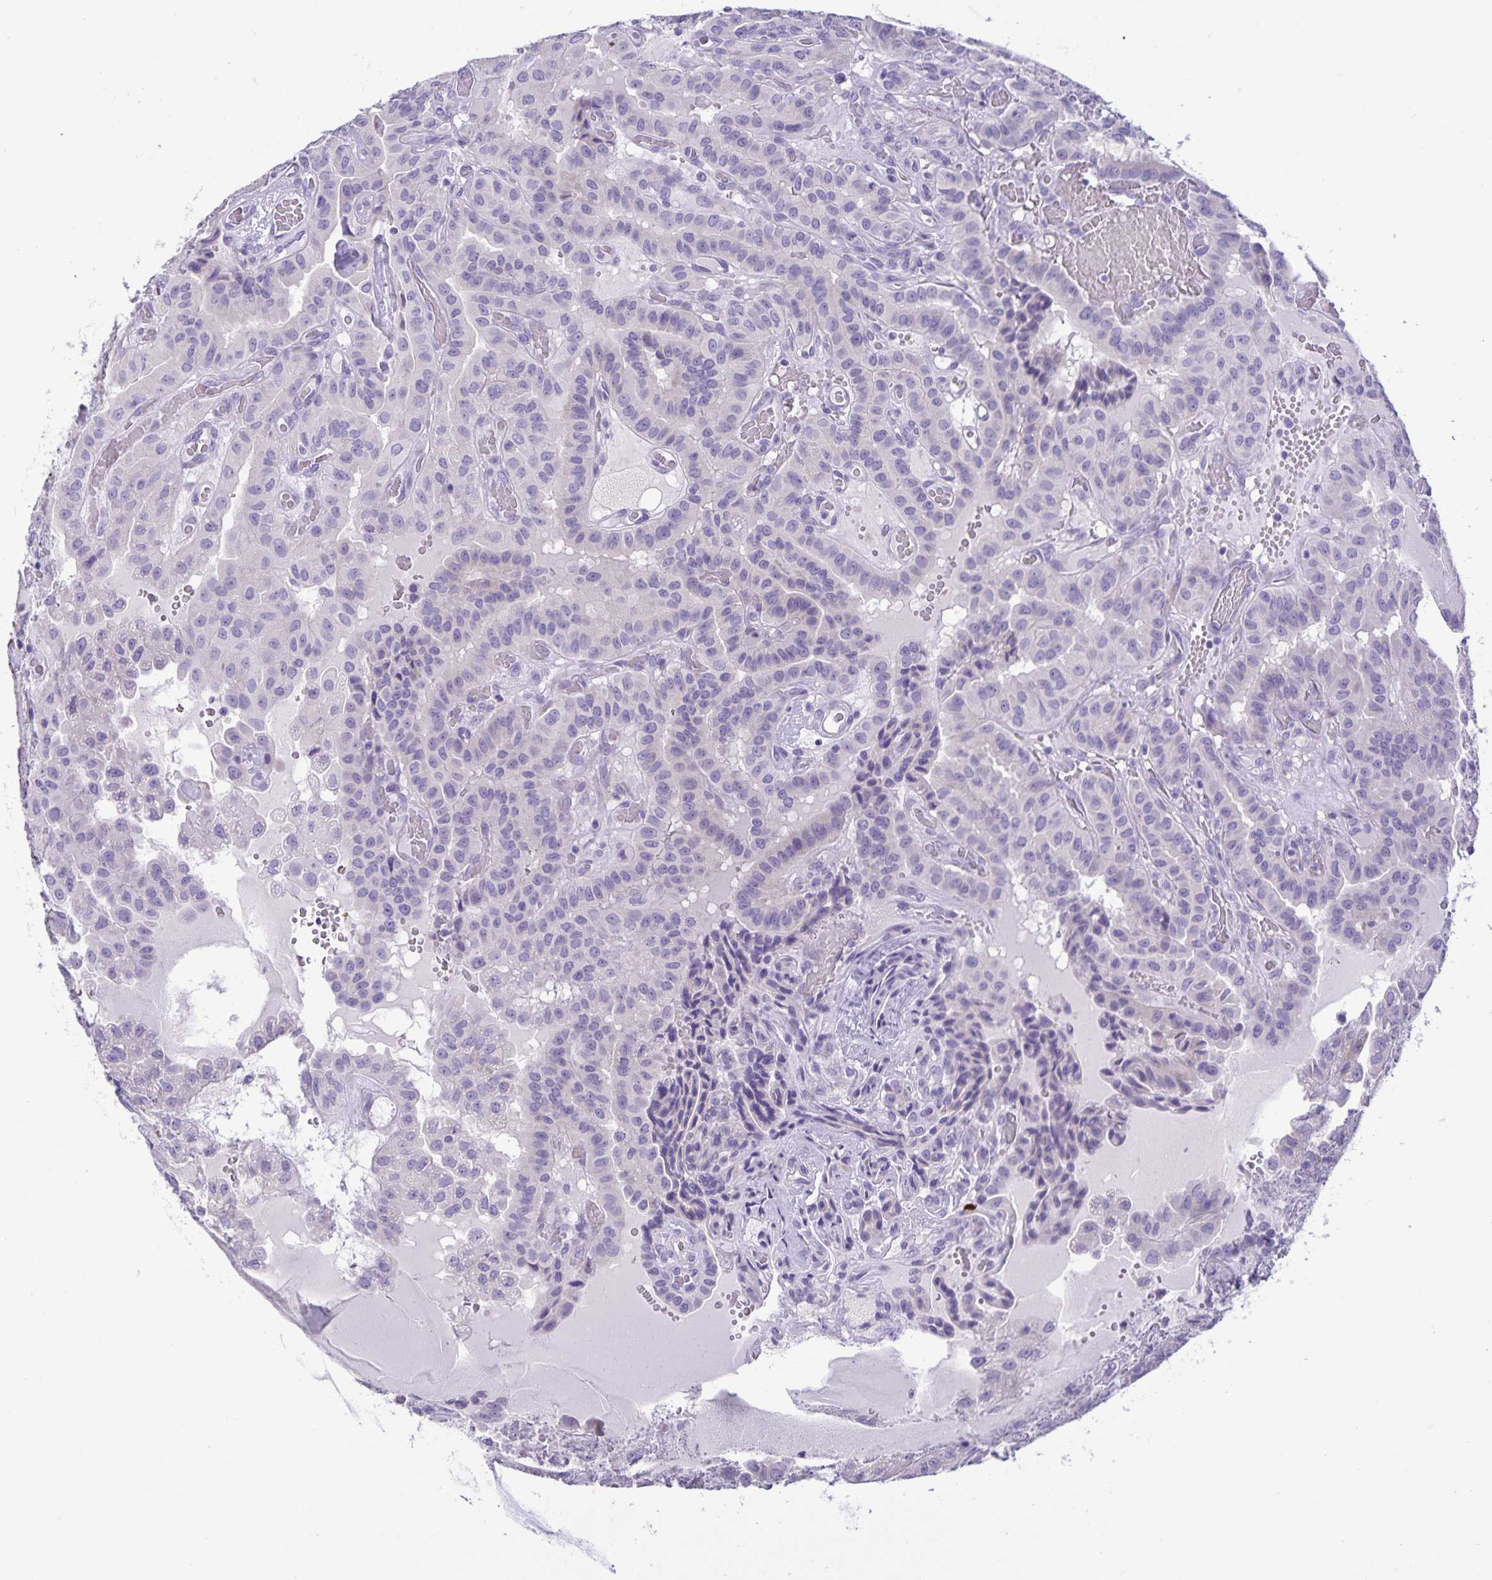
{"staining": {"intensity": "negative", "quantity": "none", "location": "none"}, "tissue": "thyroid cancer", "cell_type": "Tumor cells", "image_type": "cancer", "snomed": [{"axis": "morphology", "description": "Papillary adenocarcinoma, NOS"}, {"axis": "morphology", "description": "Papillary adenoma metastatic"}, {"axis": "topography", "description": "Thyroid gland"}], "caption": "Protein analysis of thyroid cancer displays no significant positivity in tumor cells. (Brightfield microscopy of DAB (3,3'-diaminobenzidine) immunohistochemistry at high magnification).", "gene": "IBTK", "patient": {"sex": "male", "age": 87}}